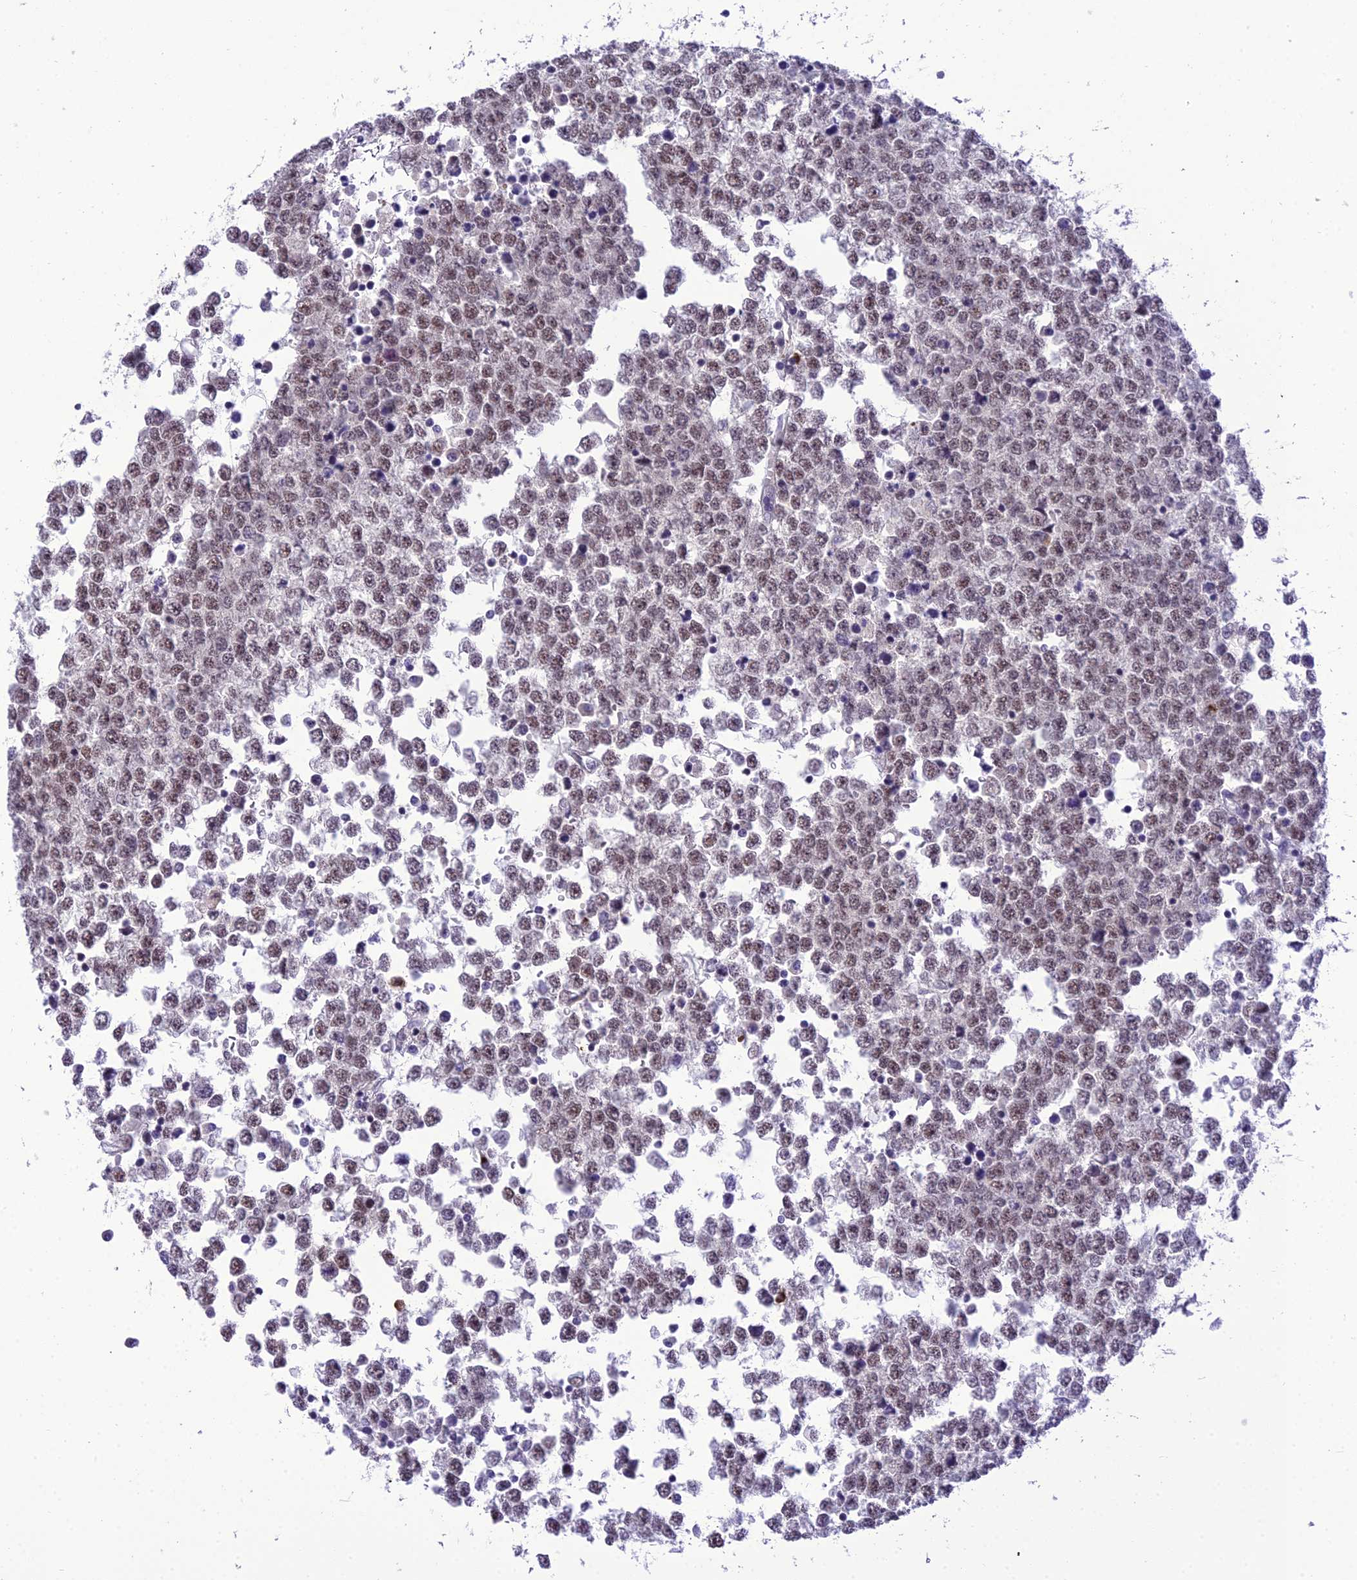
{"staining": {"intensity": "moderate", "quantity": ">75%", "location": "nuclear"}, "tissue": "testis cancer", "cell_type": "Tumor cells", "image_type": "cancer", "snomed": [{"axis": "morphology", "description": "Seminoma, NOS"}, {"axis": "topography", "description": "Testis"}], "caption": "Testis seminoma stained with DAB immunohistochemistry (IHC) shows medium levels of moderate nuclear expression in approximately >75% of tumor cells. (brown staining indicates protein expression, while blue staining denotes nuclei).", "gene": "SH3RF3", "patient": {"sex": "male", "age": 65}}